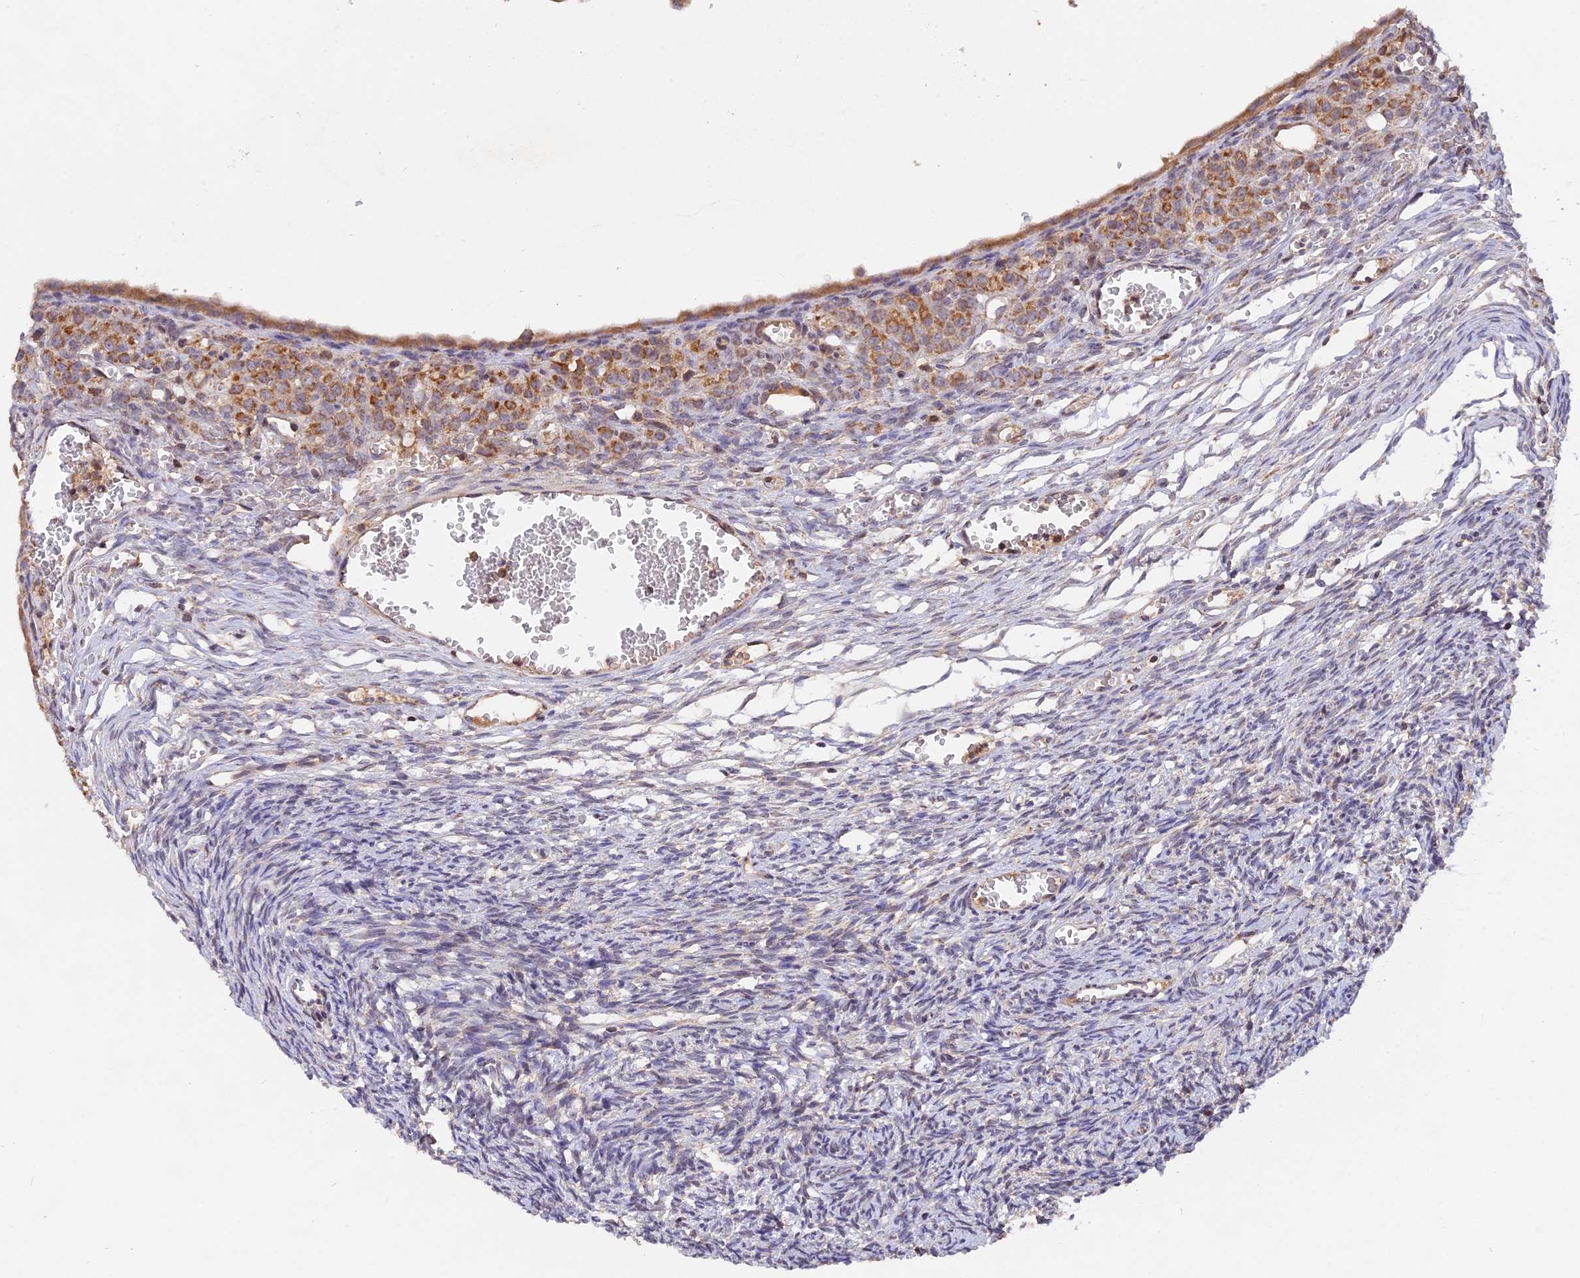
{"staining": {"intensity": "weak", "quantity": ">75%", "location": "cytoplasmic/membranous"}, "tissue": "ovary", "cell_type": "Follicle cells", "image_type": "normal", "snomed": [{"axis": "morphology", "description": "Normal tissue, NOS"}, {"axis": "topography", "description": "Ovary"}], "caption": "High-power microscopy captured an IHC photomicrograph of benign ovary, revealing weak cytoplasmic/membranous staining in approximately >75% of follicle cells.", "gene": "MPV17L", "patient": {"sex": "female", "age": 39}}